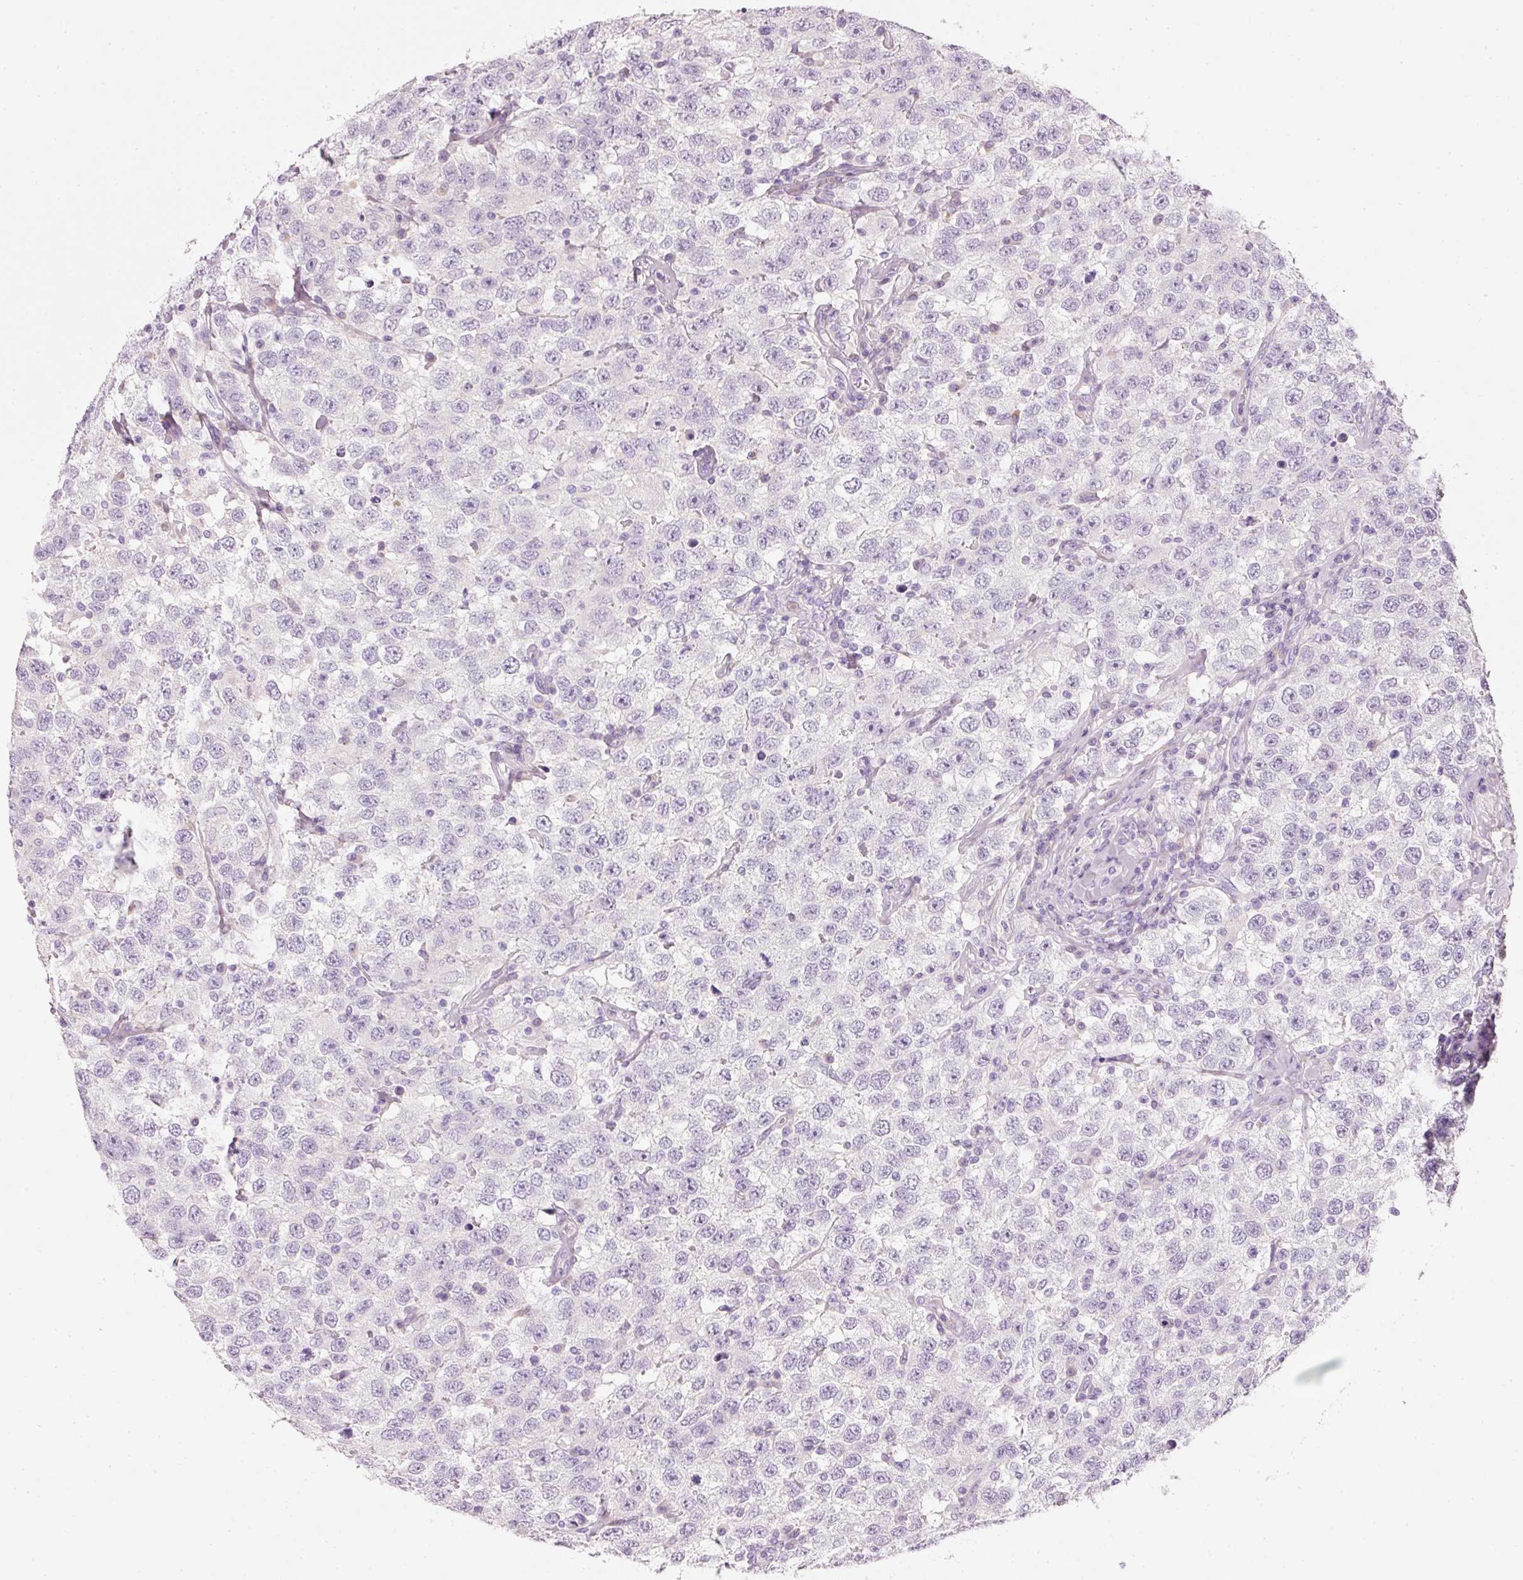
{"staining": {"intensity": "negative", "quantity": "none", "location": "none"}, "tissue": "testis cancer", "cell_type": "Tumor cells", "image_type": "cancer", "snomed": [{"axis": "morphology", "description": "Seminoma, NOS"}, {"axis": "topography", "description": "Testis"}], "caption": "This is an immunohistochemistry (IHC) image of seminoma (testis). There is no expression in tumor cells.", "gene": "PDXDC1", "patient": {"sex": "male", "age": 41}}